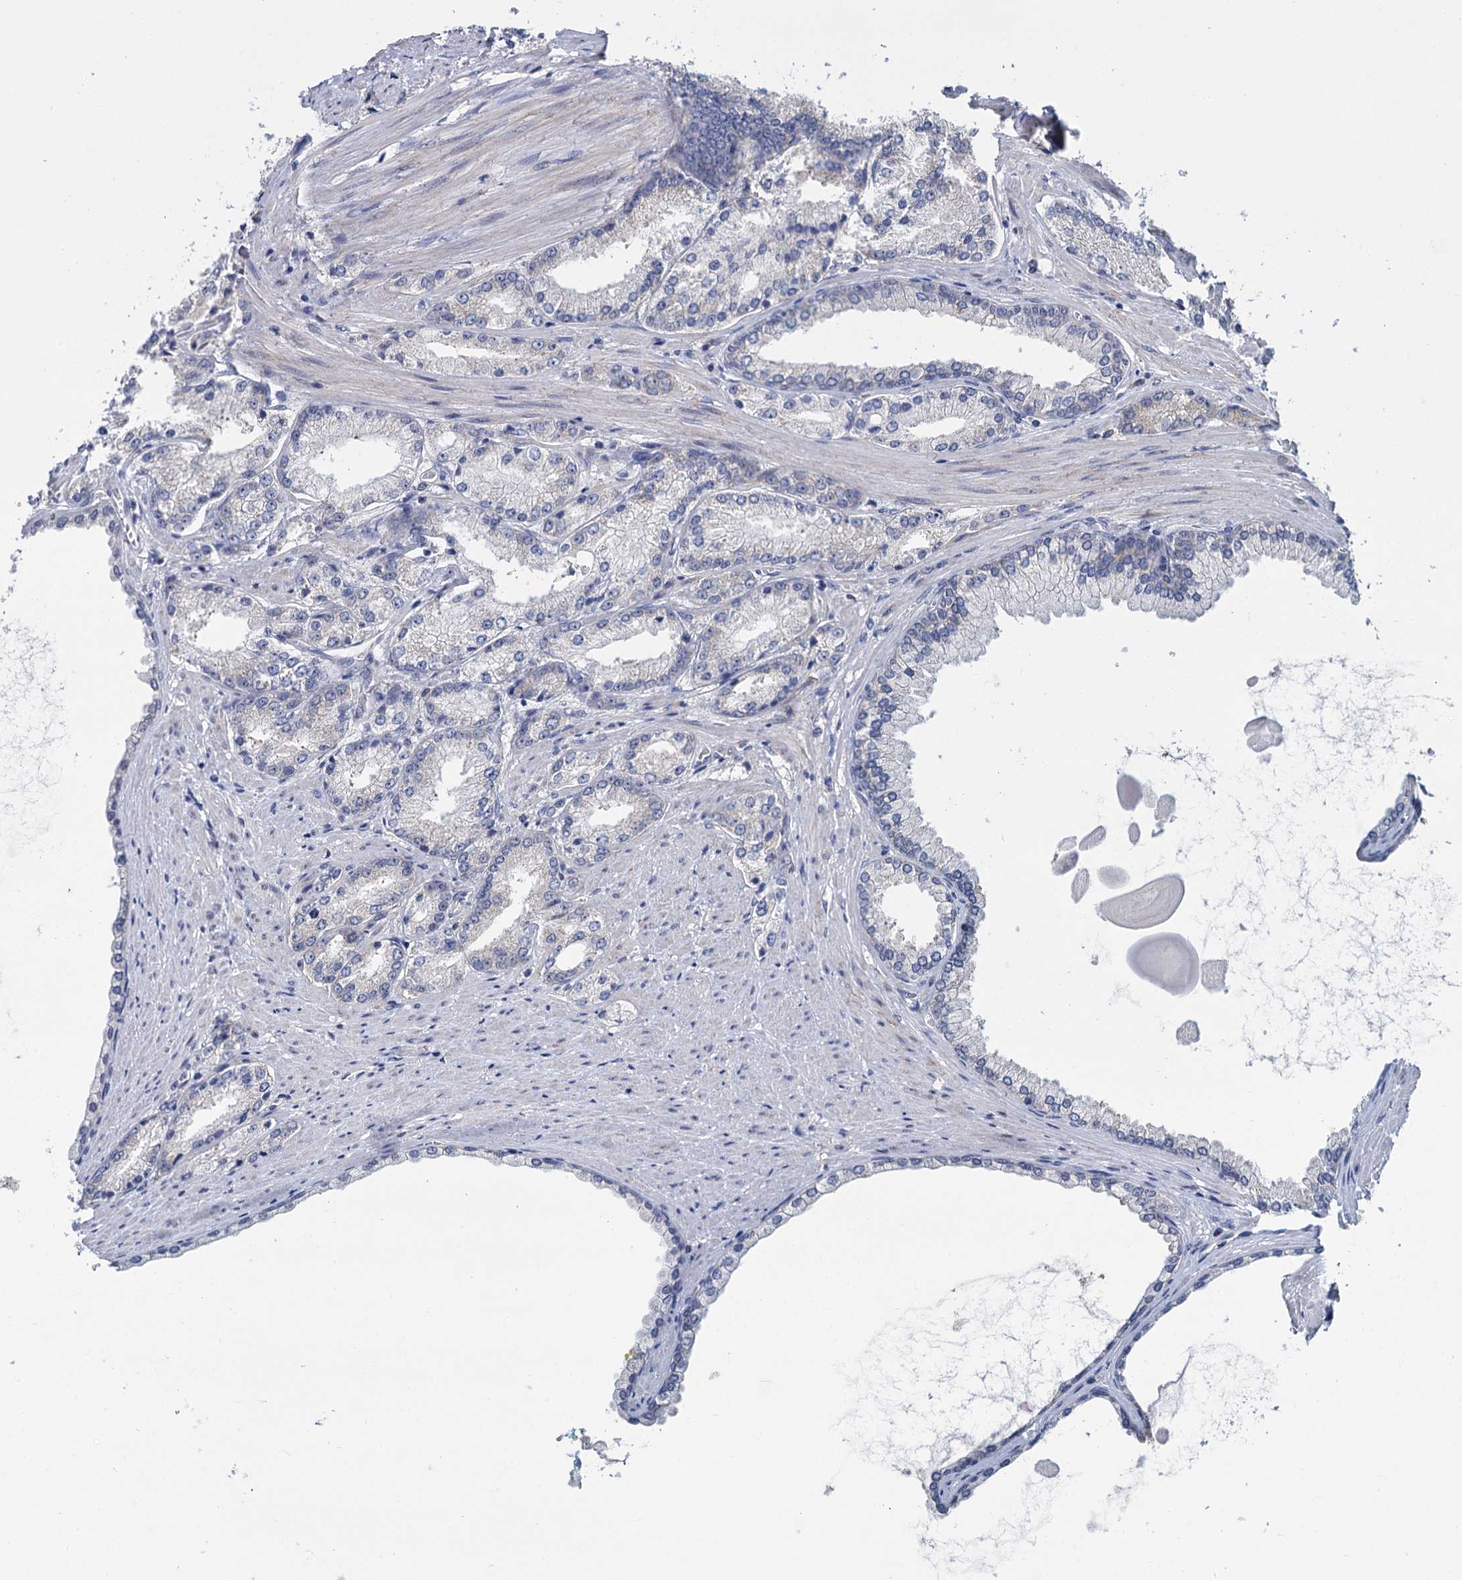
{"staining": {"intensity": "negative", "quantity": "none", "location": "none"}, "tissue": "prostate cancer", "cell_type": "Tumor cells", "image_type": "cancer", "snomed": [{"axis": "morphology", "description": "Adenocarcinoma, High grade"}, {"axis": "topography", "description": "Prostate"}], "caption": "Prostate cancer (high-grade adenocarcinoma) was stained to show a protein in brown. There is no significant expression in tumor cells.", "gene": "GSTM2", "patient": {"sex": "male", "age": 66}}